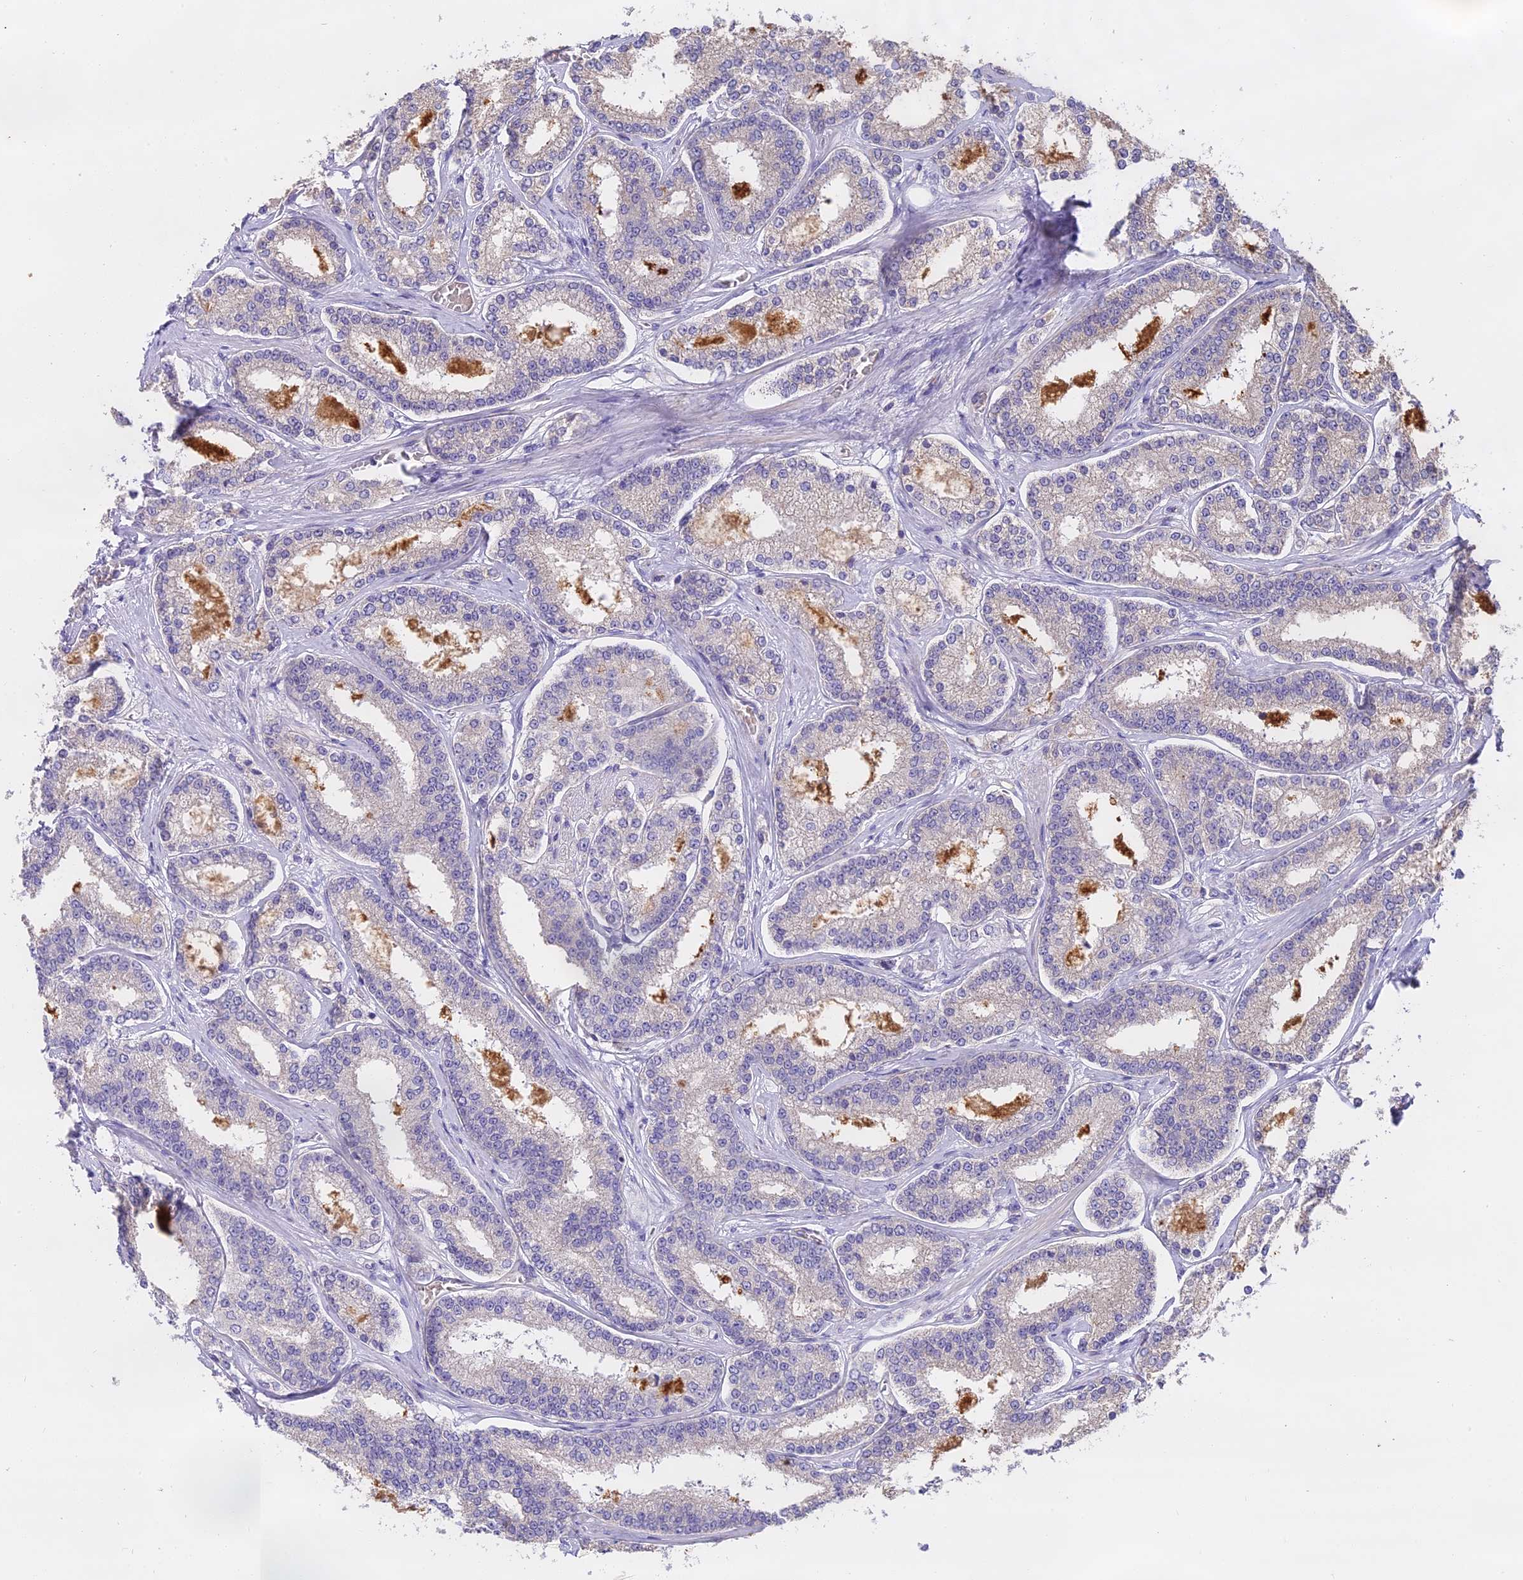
{"staining": {"intensity": "negative", "quantity": "none", "location": "none"}, "tissue": "prostate cancer", "cell_type": "Tumor cells", "image_type": "cancer", "snomed": [{"axis": "morphology", "description": "Normal tissue, NOS"}, {"axis": "morphology", "description": "Adenocarcinoma, High grade"}, {"axis": "topography", "description": "Prostate"}], "caption": "The micrograph reveals no significant staining in tumor cells of prostate high-grade adenocarcinoma.", "gene": "WFDC2", "patient": {"sex": "male", "age": 83}}